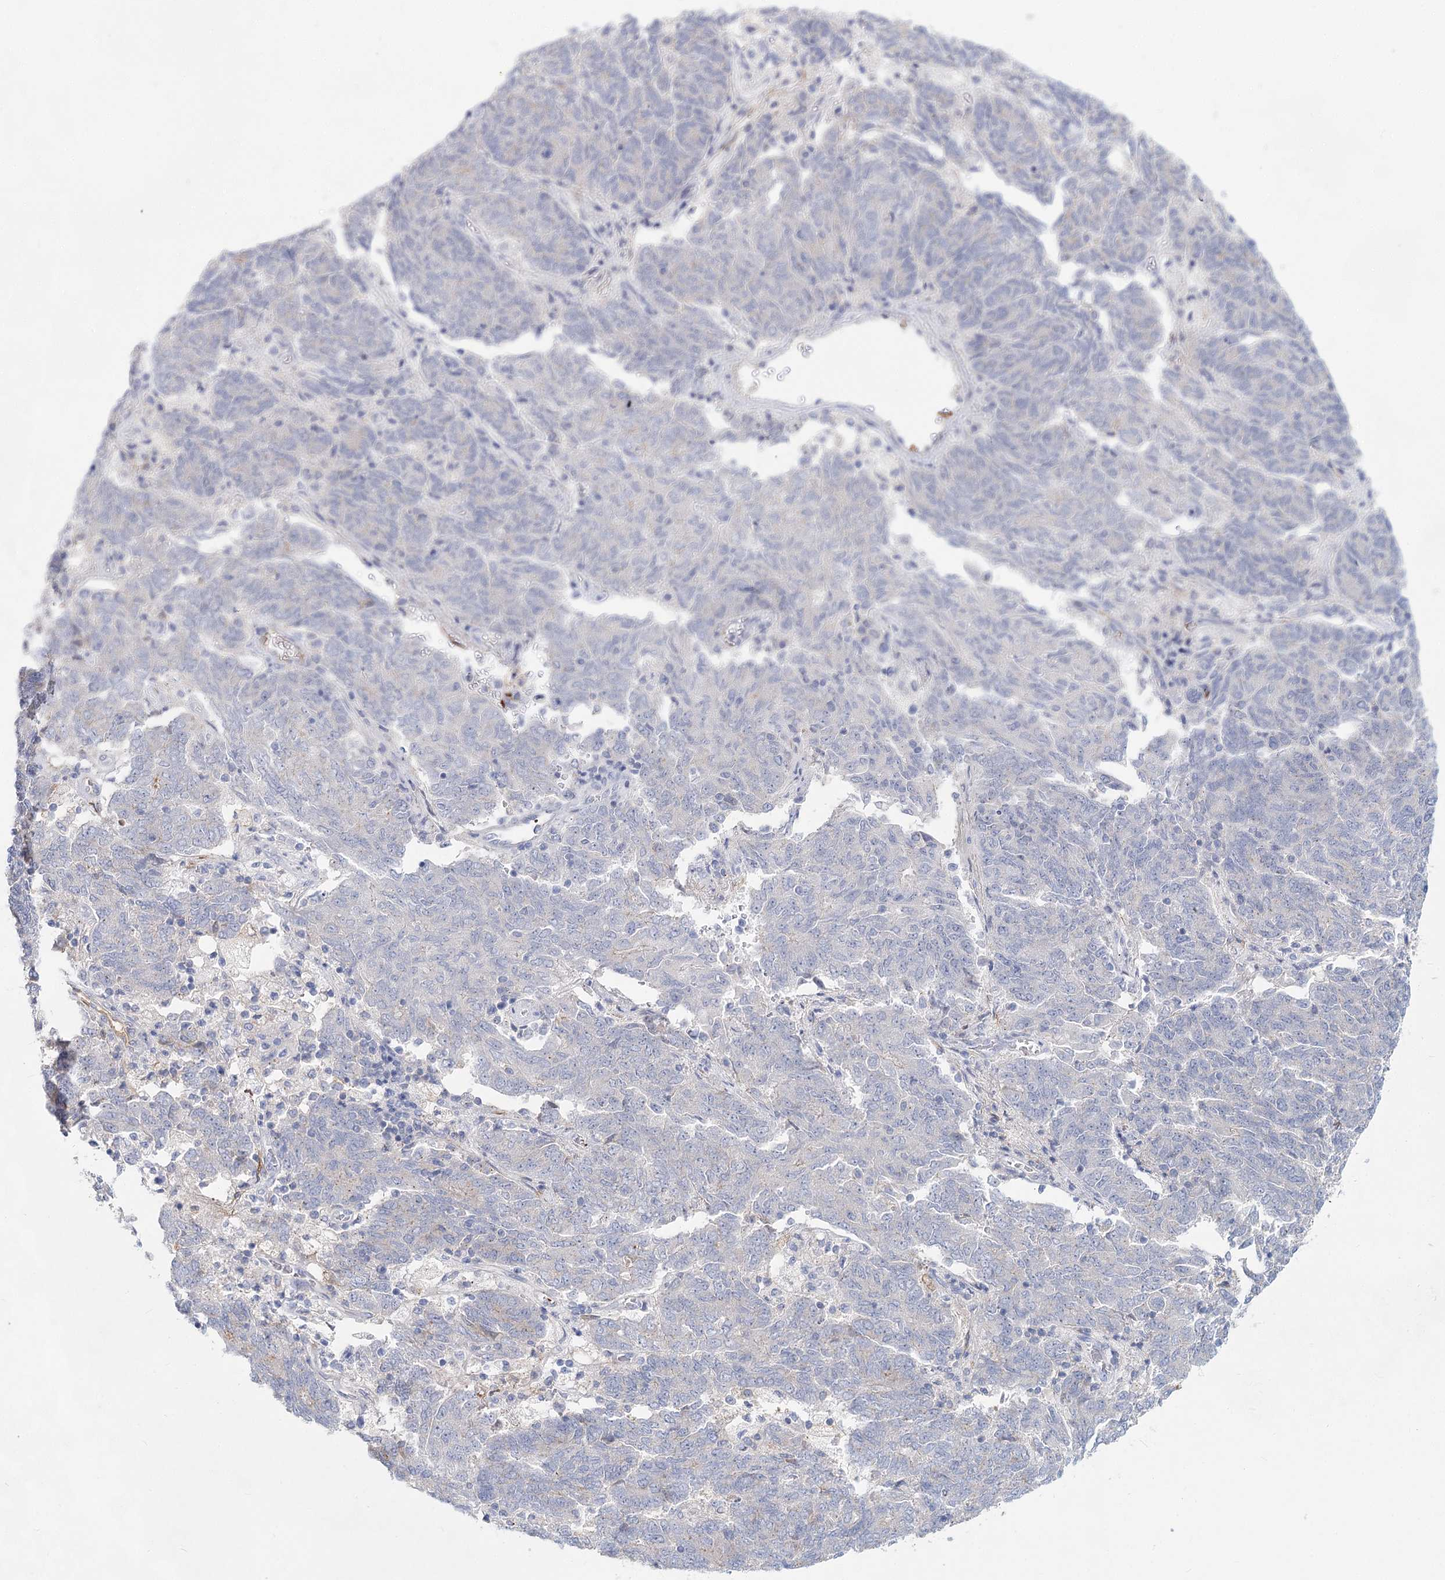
{"staining": {"intensity": "negative", "quantity": "none", "location": "none"}, "tissue": "endometrial cancer", "cell_type": "Tumor cells", "image_type": "cancer", "snomed": [{"axis": "morphology", "description": "Adenocarcinoma, NOS"}, {"axis": "topography", "description": "Endometrium"}], "caption": "DAB (3,3'-diaminobenzidine) immunohistochemical staining of endometrial adenocarcinoma exhibits no significant staining in tumor cells.", "gene": "TASOR2", "patient": {"sex": "female", "age": 80}}